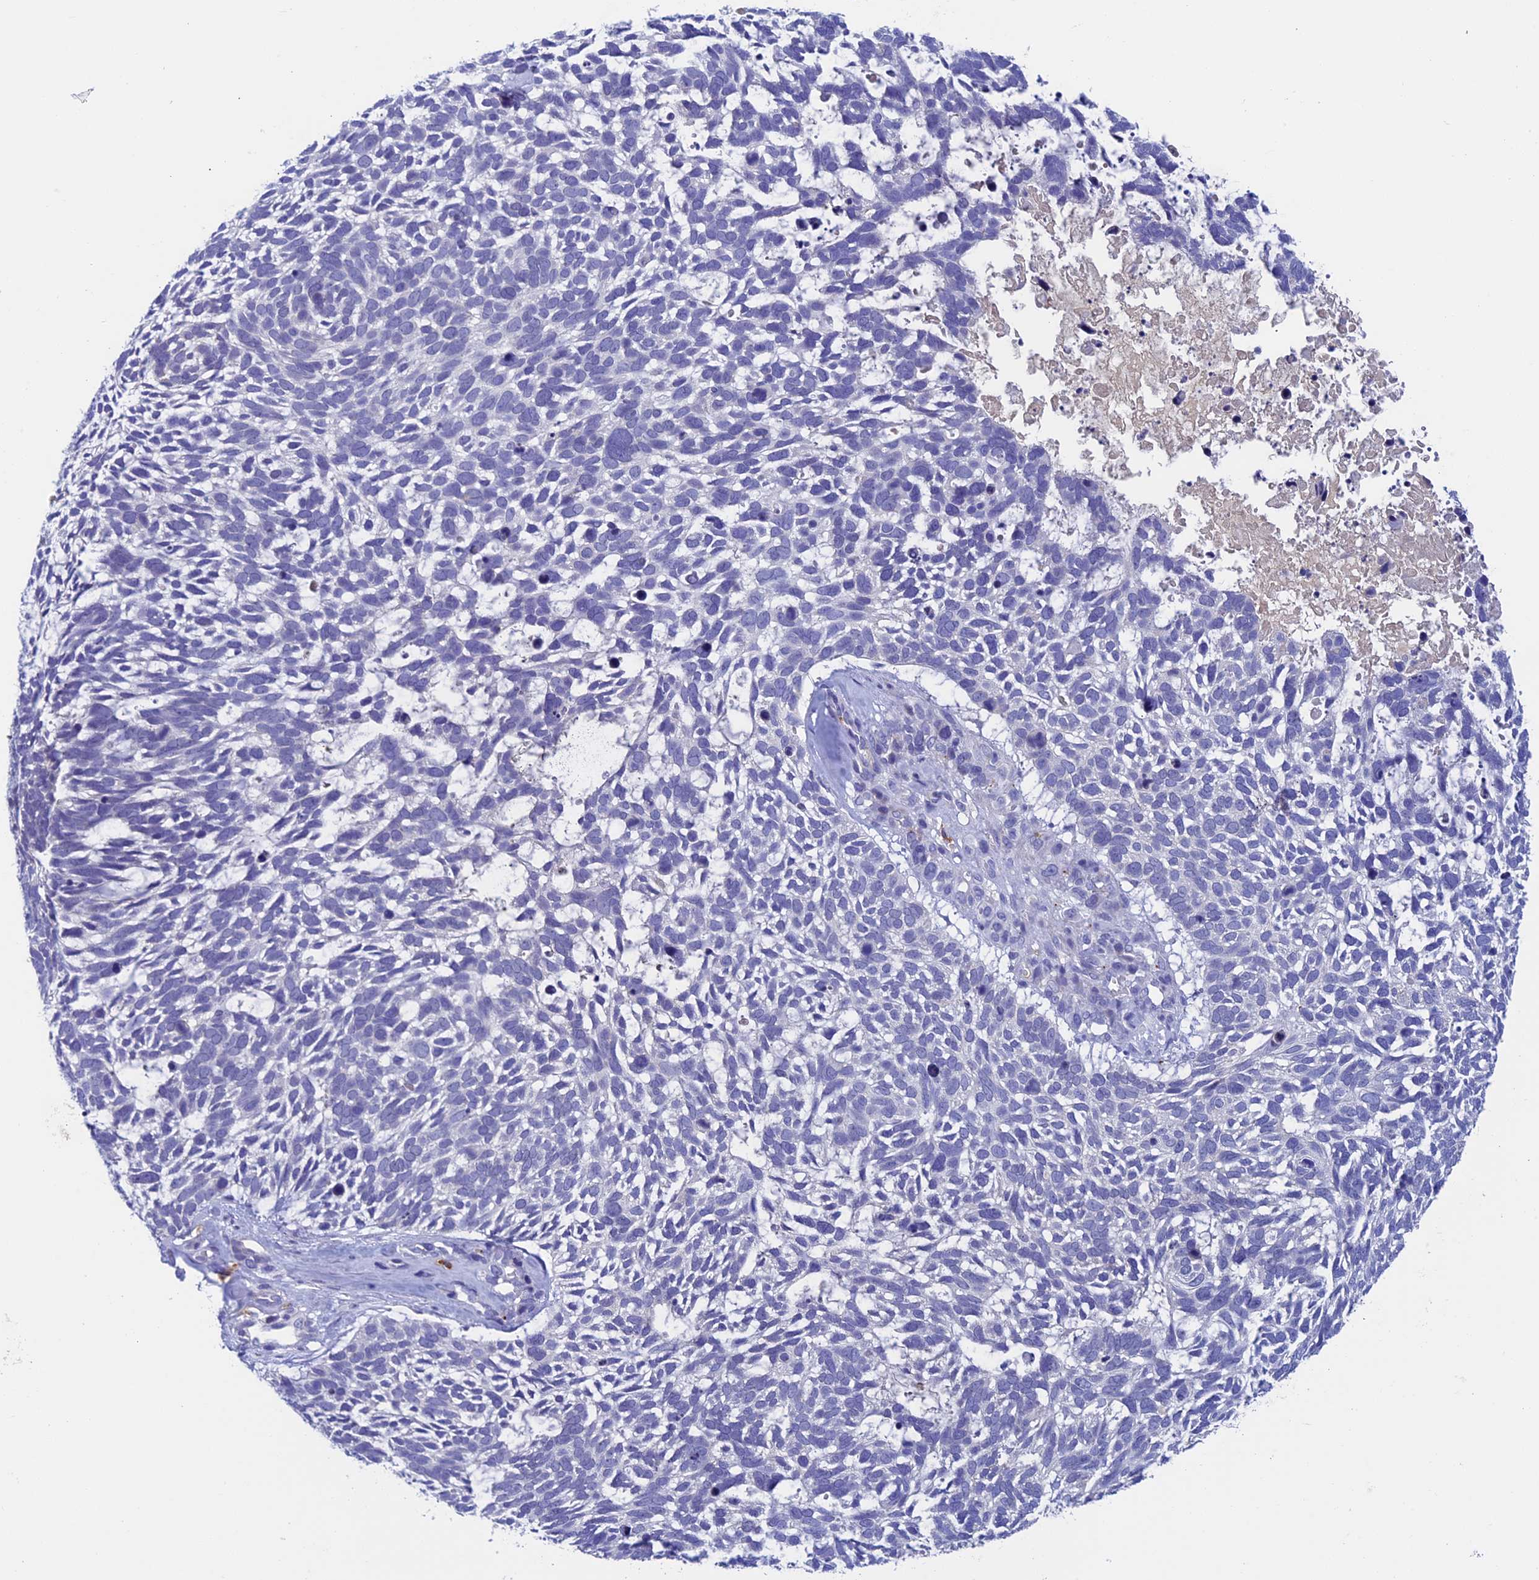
{"staining": {"intensity": "negative", "quantity": "none", "location": "none"}, "tissue": "skin cancer", "cell_type": "Tumor cells", "image_type": "cancer", "snomed": [{"axis": "morphology", "description": "Basal cell carcinoma"}, {"axis": "topography", "description": "Skin"}], "caption": "This is a photomicrograph of immunohistochemistry staining of basal cell carcinoma (skin), which shows no expression in tumor cells. (DAB (3,3'-diaminobenzidine) IHC with hematoxylin counter stain).", "gene": "INSYN1", "patient": {"sex": "male", "age": 88}}